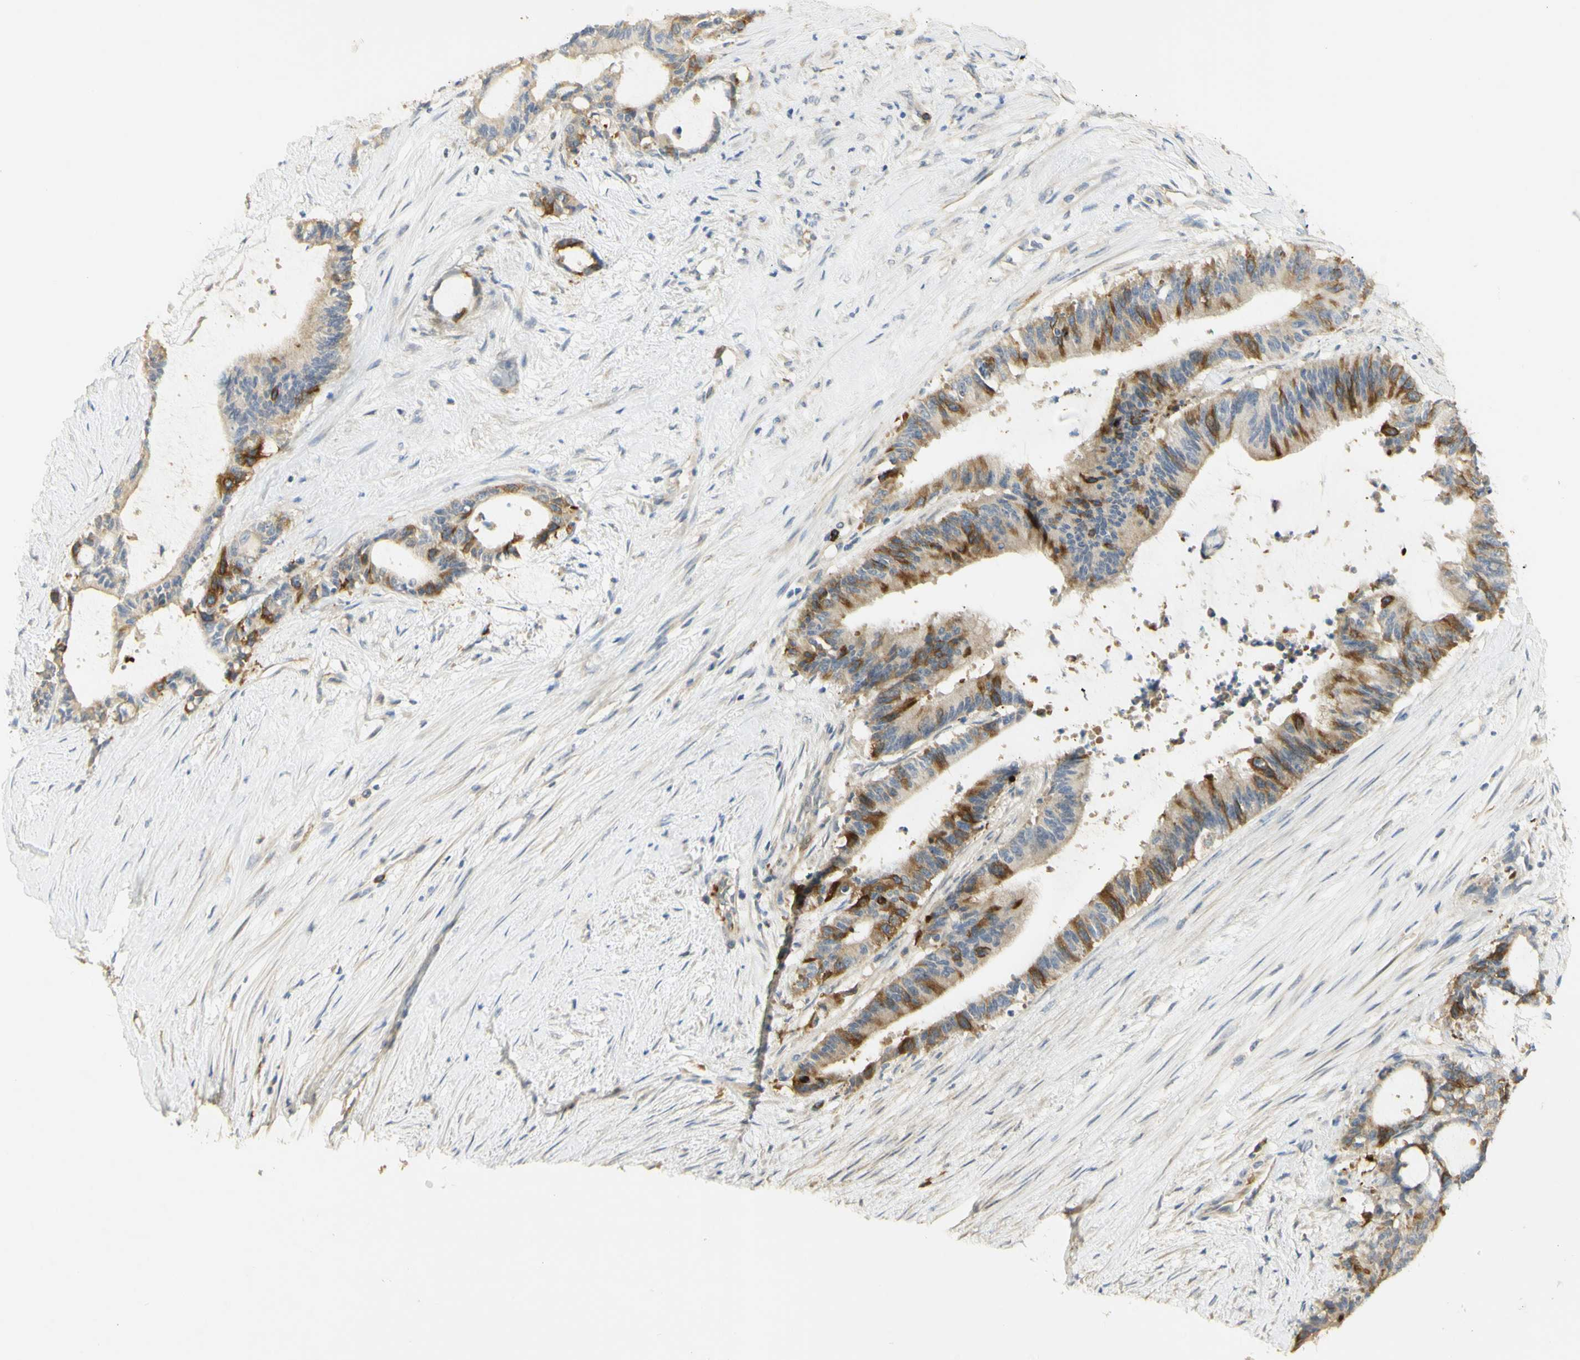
{"staining": {"intensity": "strong", "quantity": ">75%", "location": "cytoplasmic/membranous"}, "tissue": "liver cancer", "cell_type": "Tumor cells", "image_type": "cancer", "snomed": [{"axis": "morphology", "description": "Cholangiocarcinoma"}, {"axis": "topography", "description": "Liver"}], "caption": "A micrograph showing strong cytoplasmic/membranous staining in about >75% of tumor cells in cholangiocarcinoma (liver), as visualized by brown immunohistochemical staining.", "gene": "KIF11", "patient": {"sex": "female", "age": 73}}